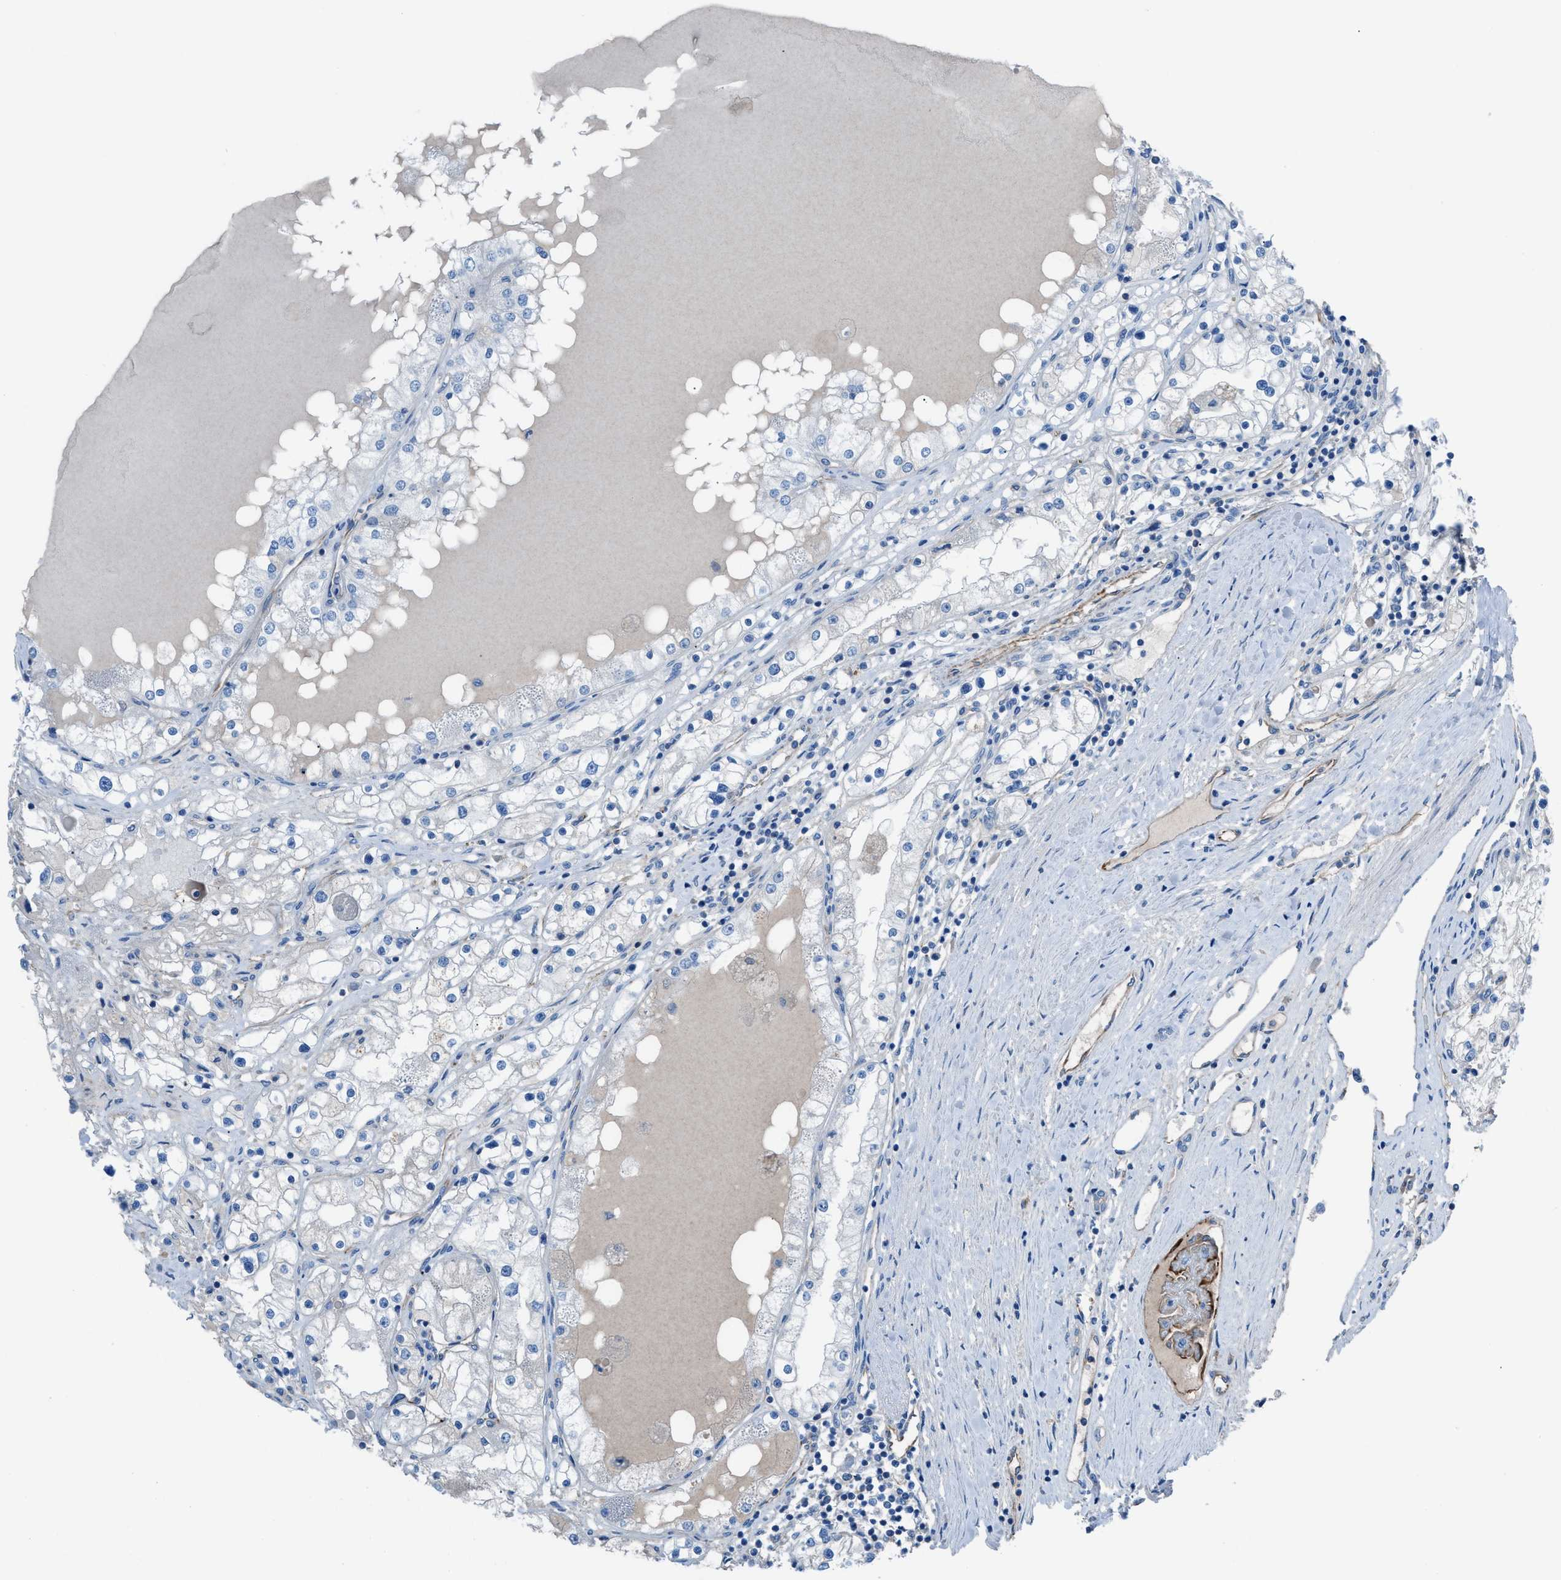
{"staining": {"intensity": "negative", "quantity": "none", "location": "none"}, "tissue": "renal cancer", "cell_type": "Tumor cells", "image_type": "cancer", "snomed": [{"axis": "morphology", "description": "Adenocarcinoma, NOS"}, {"axis": "topography", "description": "Kidney"}], "caption": "An IHC histopathology image of renal cancer is shown. There is no staining in tumor cells of renal cancer. (DAB IHC with hematoxylin counter stain).", "gene": "CABP7", "patient": {"sex": "male", "age": 68}}